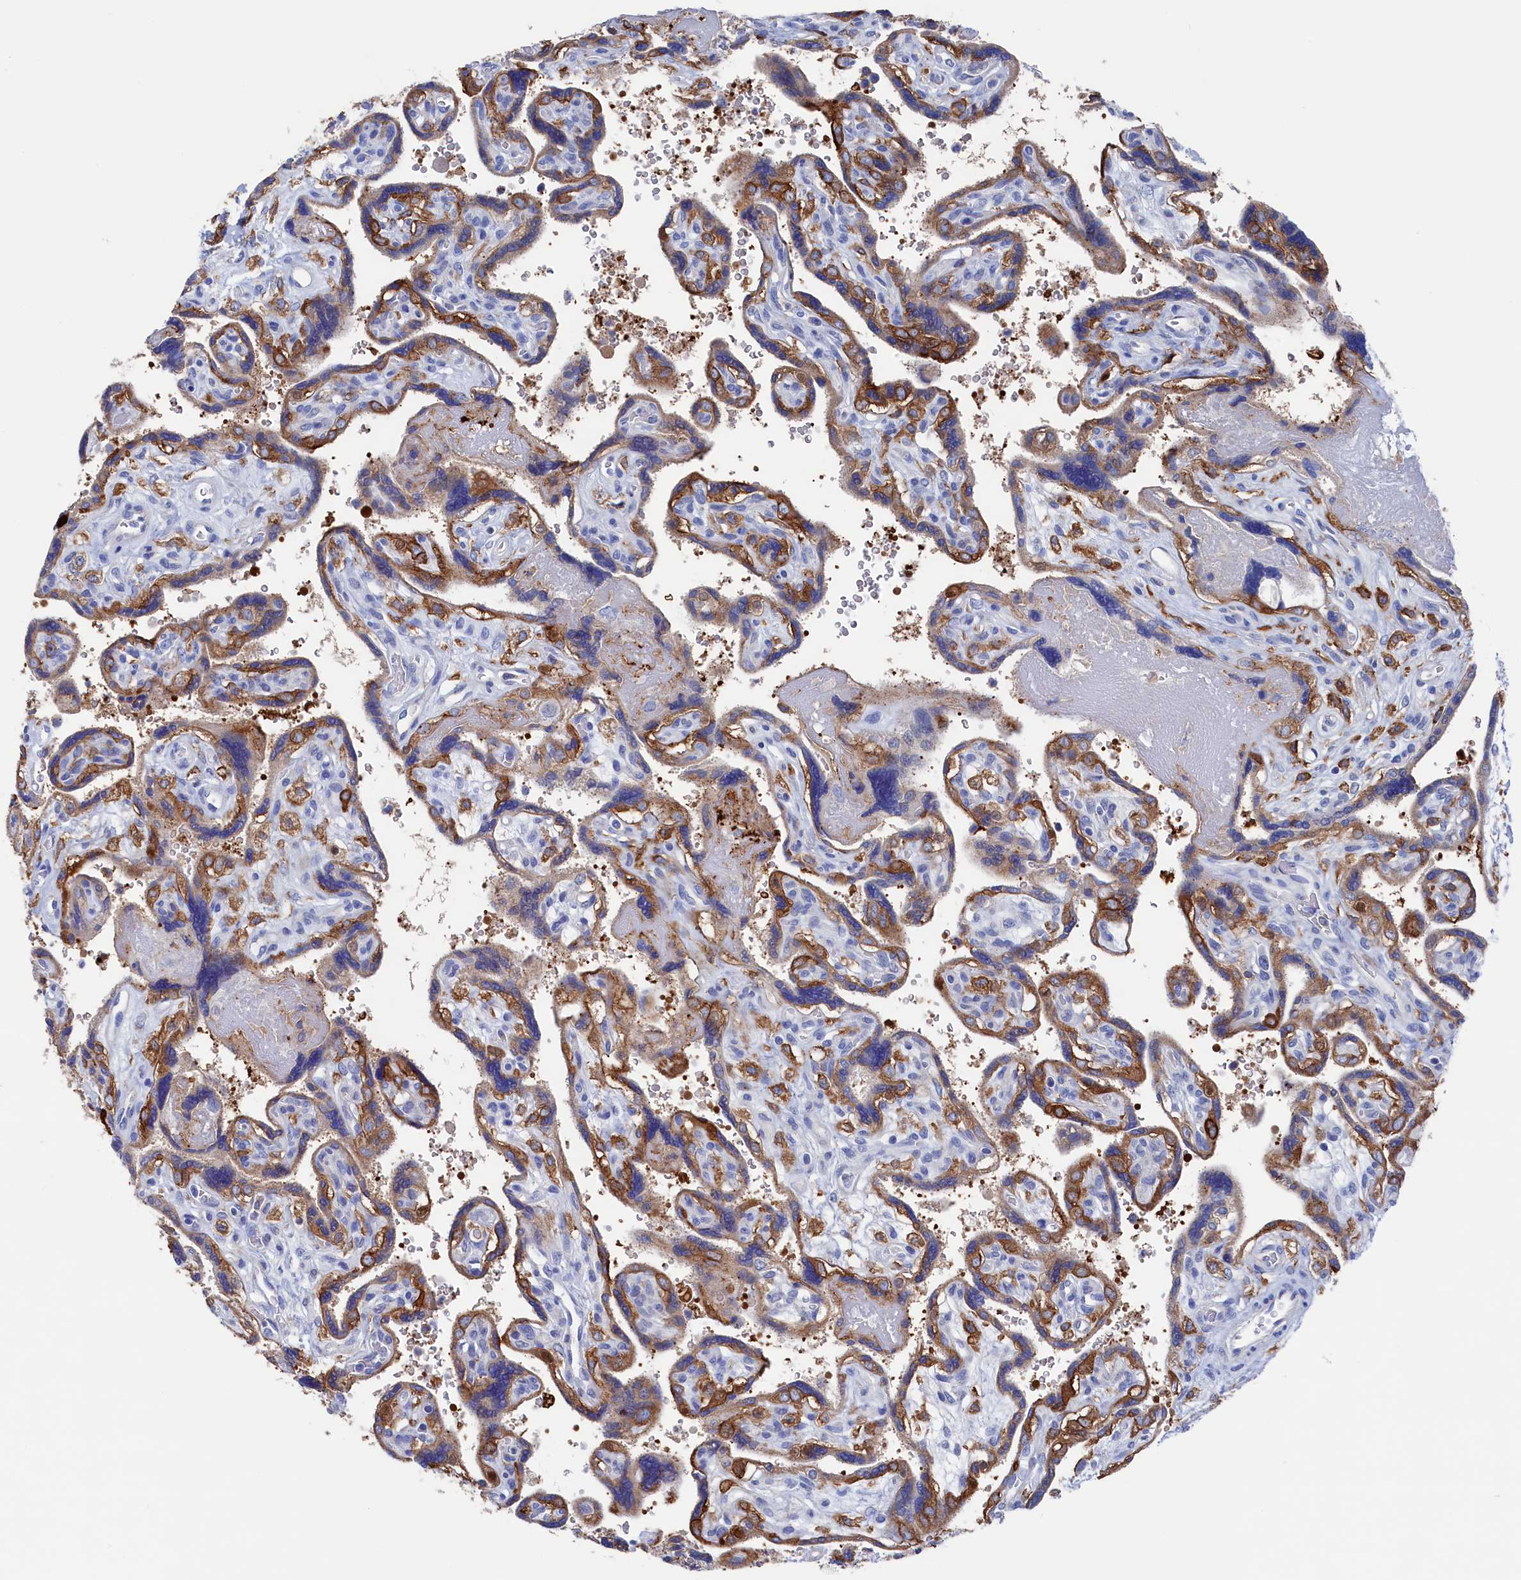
{"staining": {"intensity": "strong", "quantity": ">75%", "location": "cytoplasmic/membranous"}, "tissue": "placenta", "cell_type": "Trophoblastic cells", "image_type": "normal", "snomed": [{"axis": "morphology", "description": "Normal tissue, NOS"}, {"axis": "topography", "description": "Placenta"}], "caption": "Placenta stained with immunohistochemistry reveals strong cytoplasmic/membranous expression in approximately >75% of trophoblastic cells. Nuclei are stained in blue.", "gene": "C12orf73", "patient": {"sex": "female", "age": 39}}